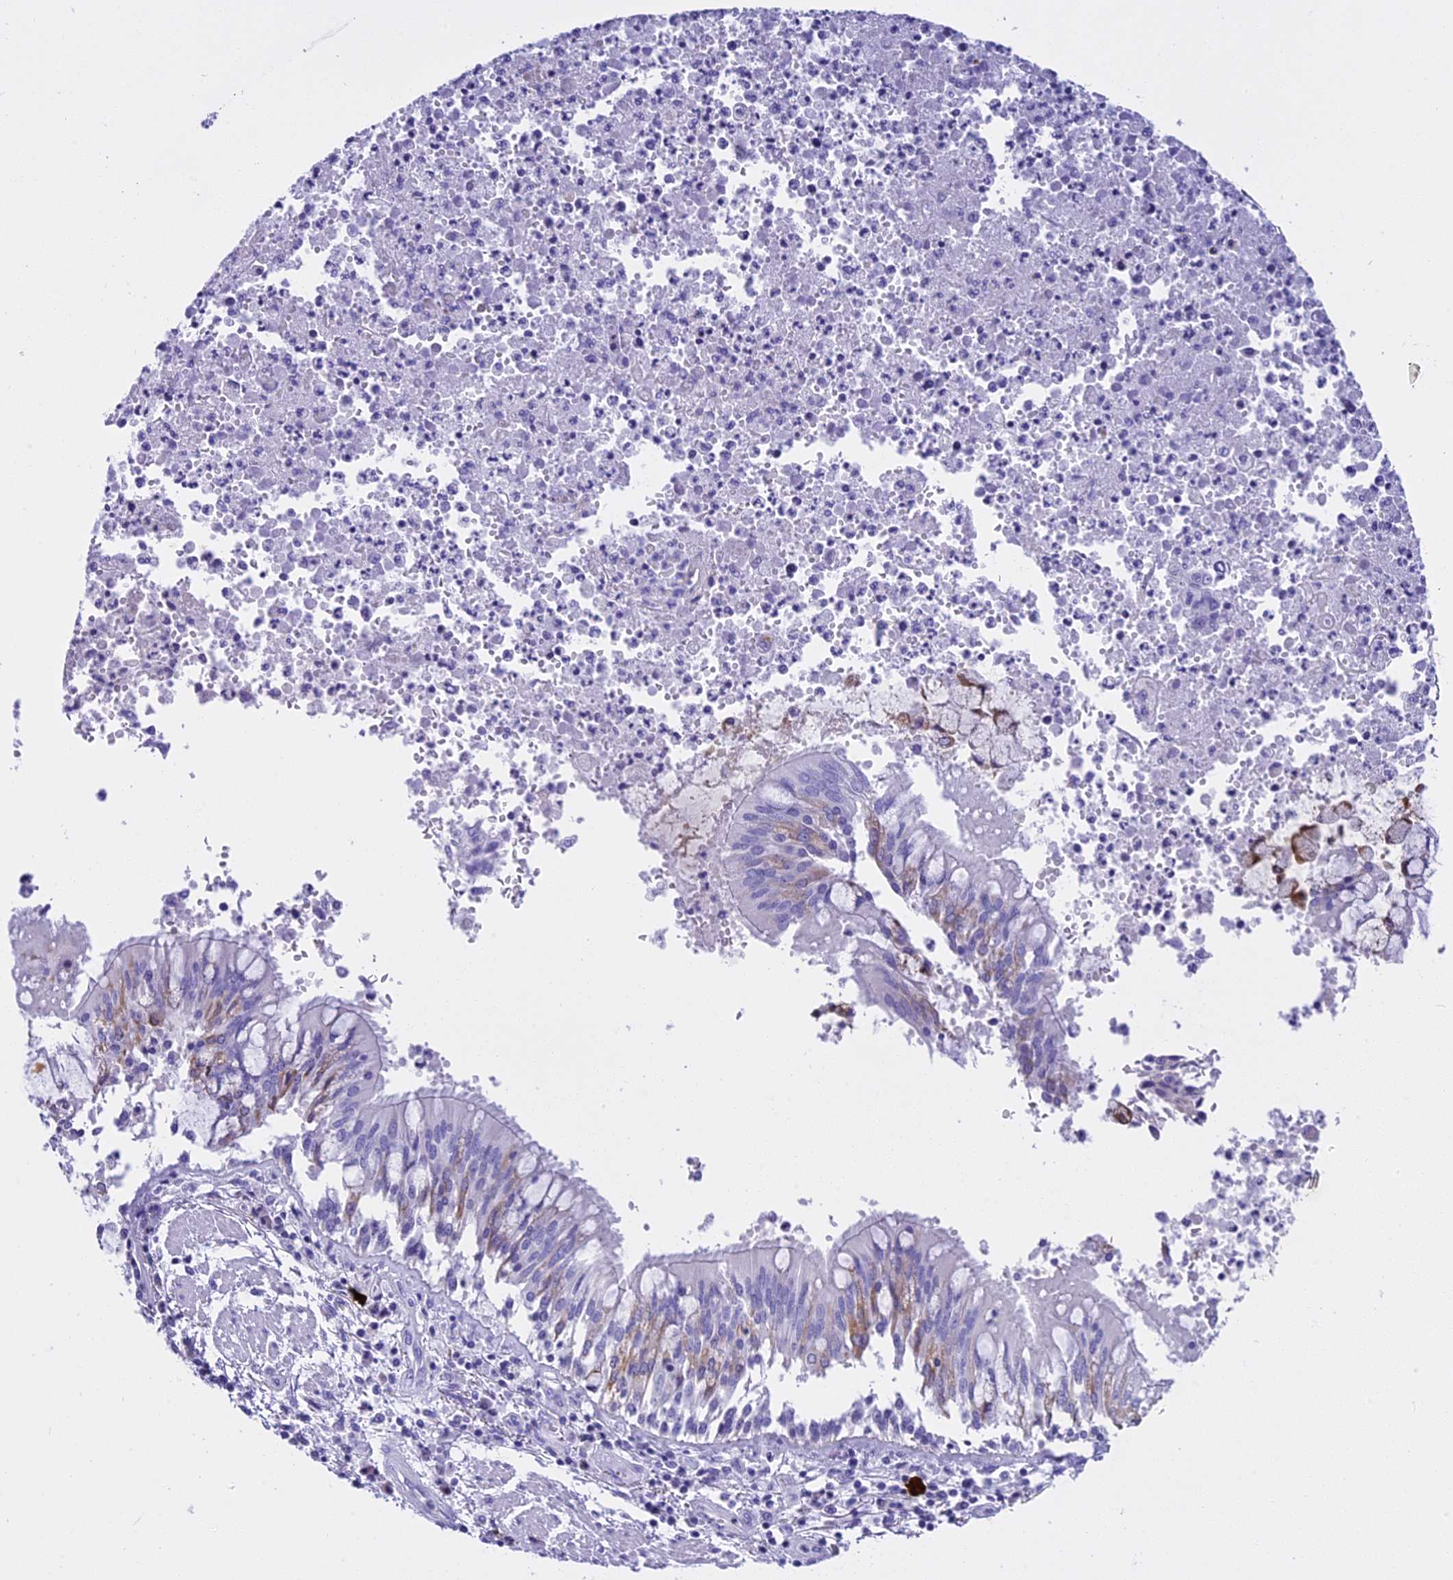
{"staining": {"intensity": "negative", "quantity": "none", "location": "none"}, "tissue": "bronchus", "cell_type": "Respiratory epithelial cells", "image_type": "normal", "snomed": [{"axis": "morphology", "description": "Normal tissue, NOS"}, {"axis": "topography", "description": "Cartilage tissue"}, {"axis": "topography", "description": "Bronchus"}, {"axis": "topography", "description": "Lung"}, {"axis": "topography", "description": "Peripheral nerve tissue"}], "caption": "This is a micrograph of IHC staining of normal bronchus, which shows no staining in respiratory epithelial cells. (Brightfield microscopy of DAB (3,3'-diaminobenzidine) IHC at high magnification).", "gene": "KCTD14", "patient": {"sex": "female", "age": 49}}